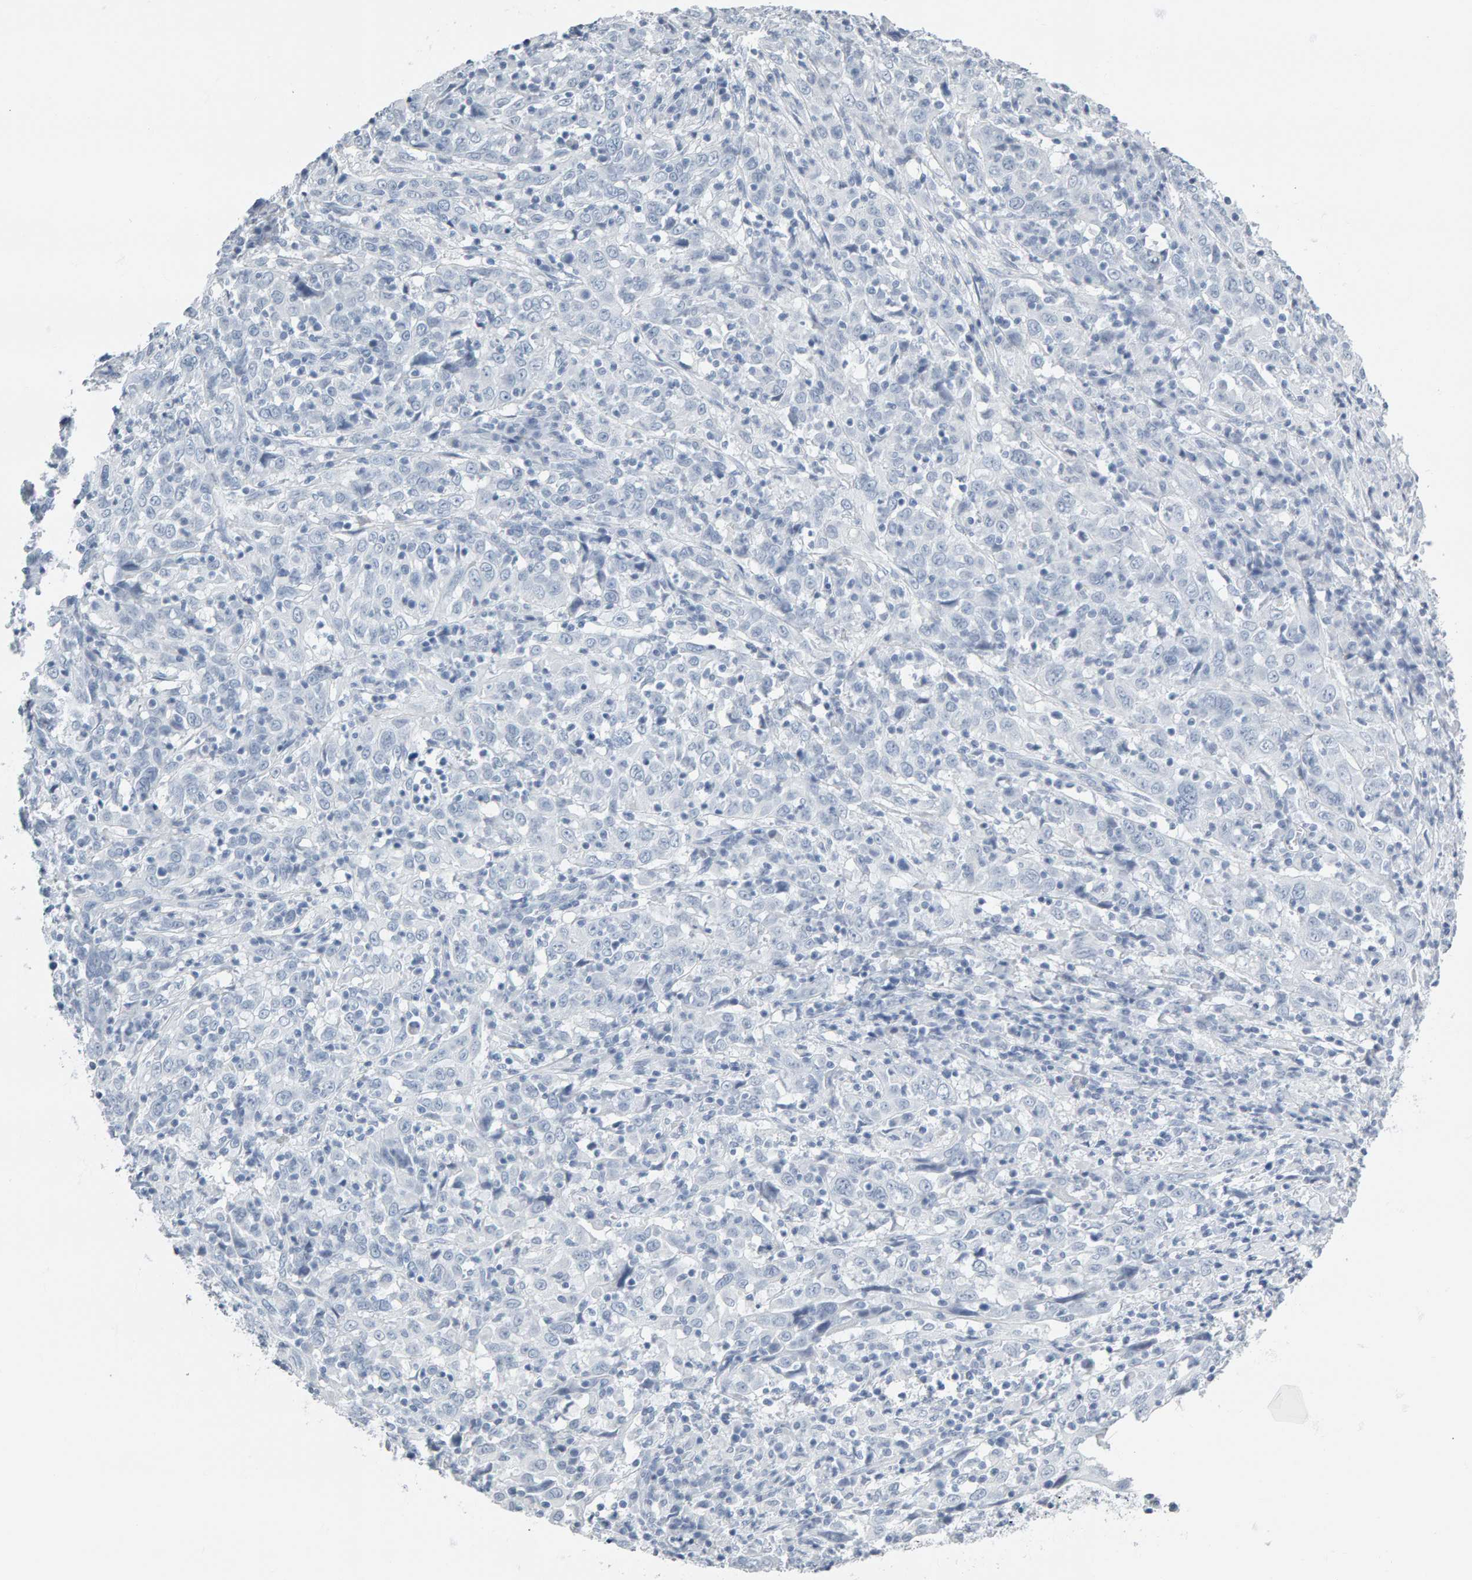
{"staining": {"intensity": "negative", "quantity": "none", "location": "none"}, "tissue": "cervical cancer", "cell_type": "Tumor cells", "image_type": "cancer", "snomed": [{"axis": "morphology", "description": "Squamous cell carcinoma, NOS"}, {"axis": "topography", "description": "Cervix"}], "caption": "Squamous cell carcinoma (cervical) stained for a protein using IHC exhibits no expression tumor cells.", "gene": "SPACA3", "patient": {"sex": "female", "age": 46}}